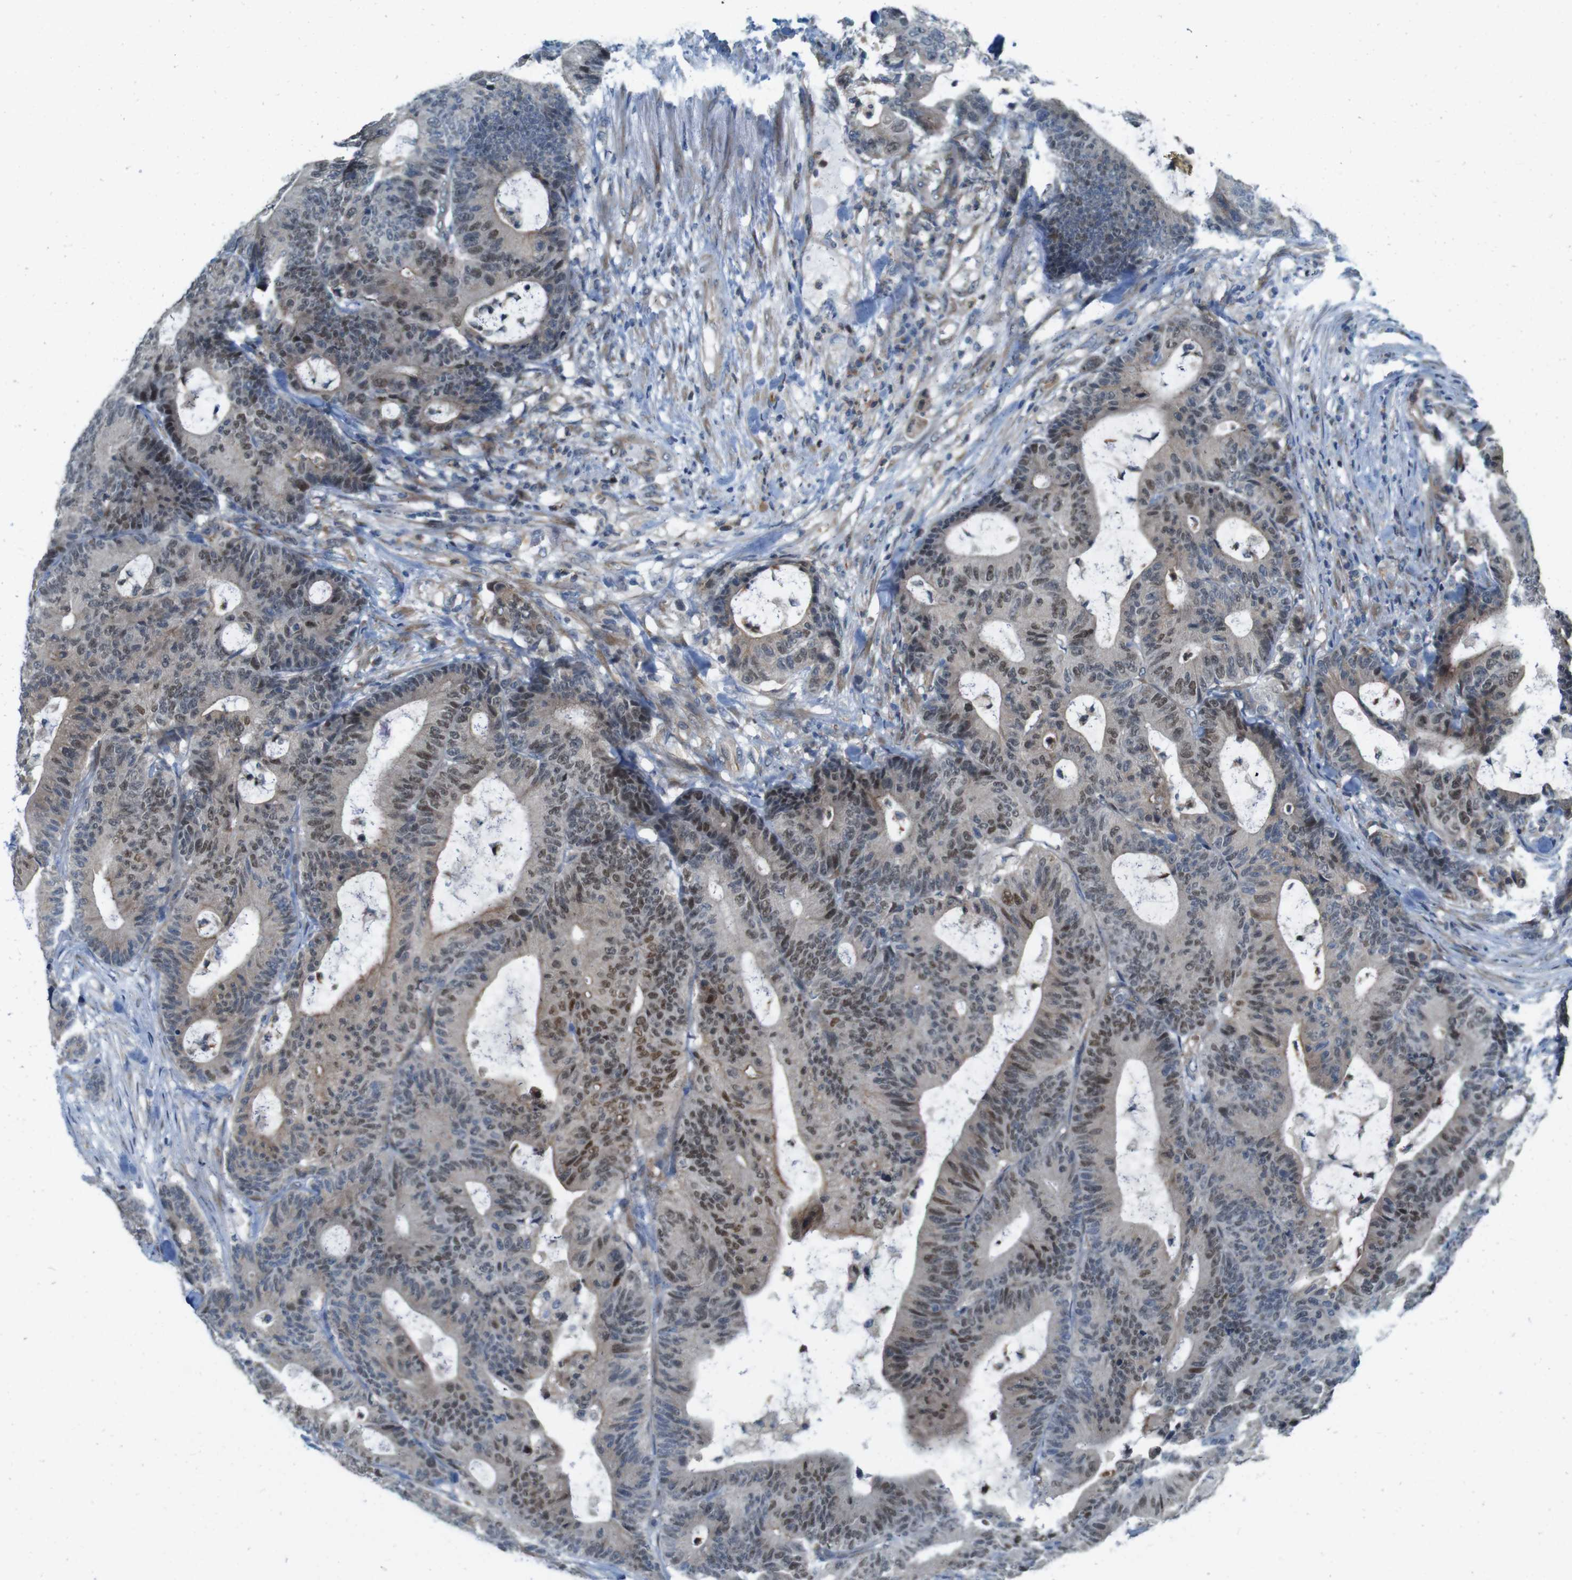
{"staining": {"intensity": "moderate", "quantity": ">75%", "location": "nuclear"}, "tissue": "colorectal cancer", "cell_type": "Tumor cells", "image_type": "cancer", "snomed": [{"axis": "morphology", "description": "Adenocarcinoma, NOS"}, {"axis": "topography", "description": "Colon"}], "caption": "Immunohistochemical staining of human colorectal cancer shows medium levels of moderate nuclear protein staining in approximately >75% of tumor cells.", "gene": "SKI", "patient": {"sex": "female", "age": 84}}